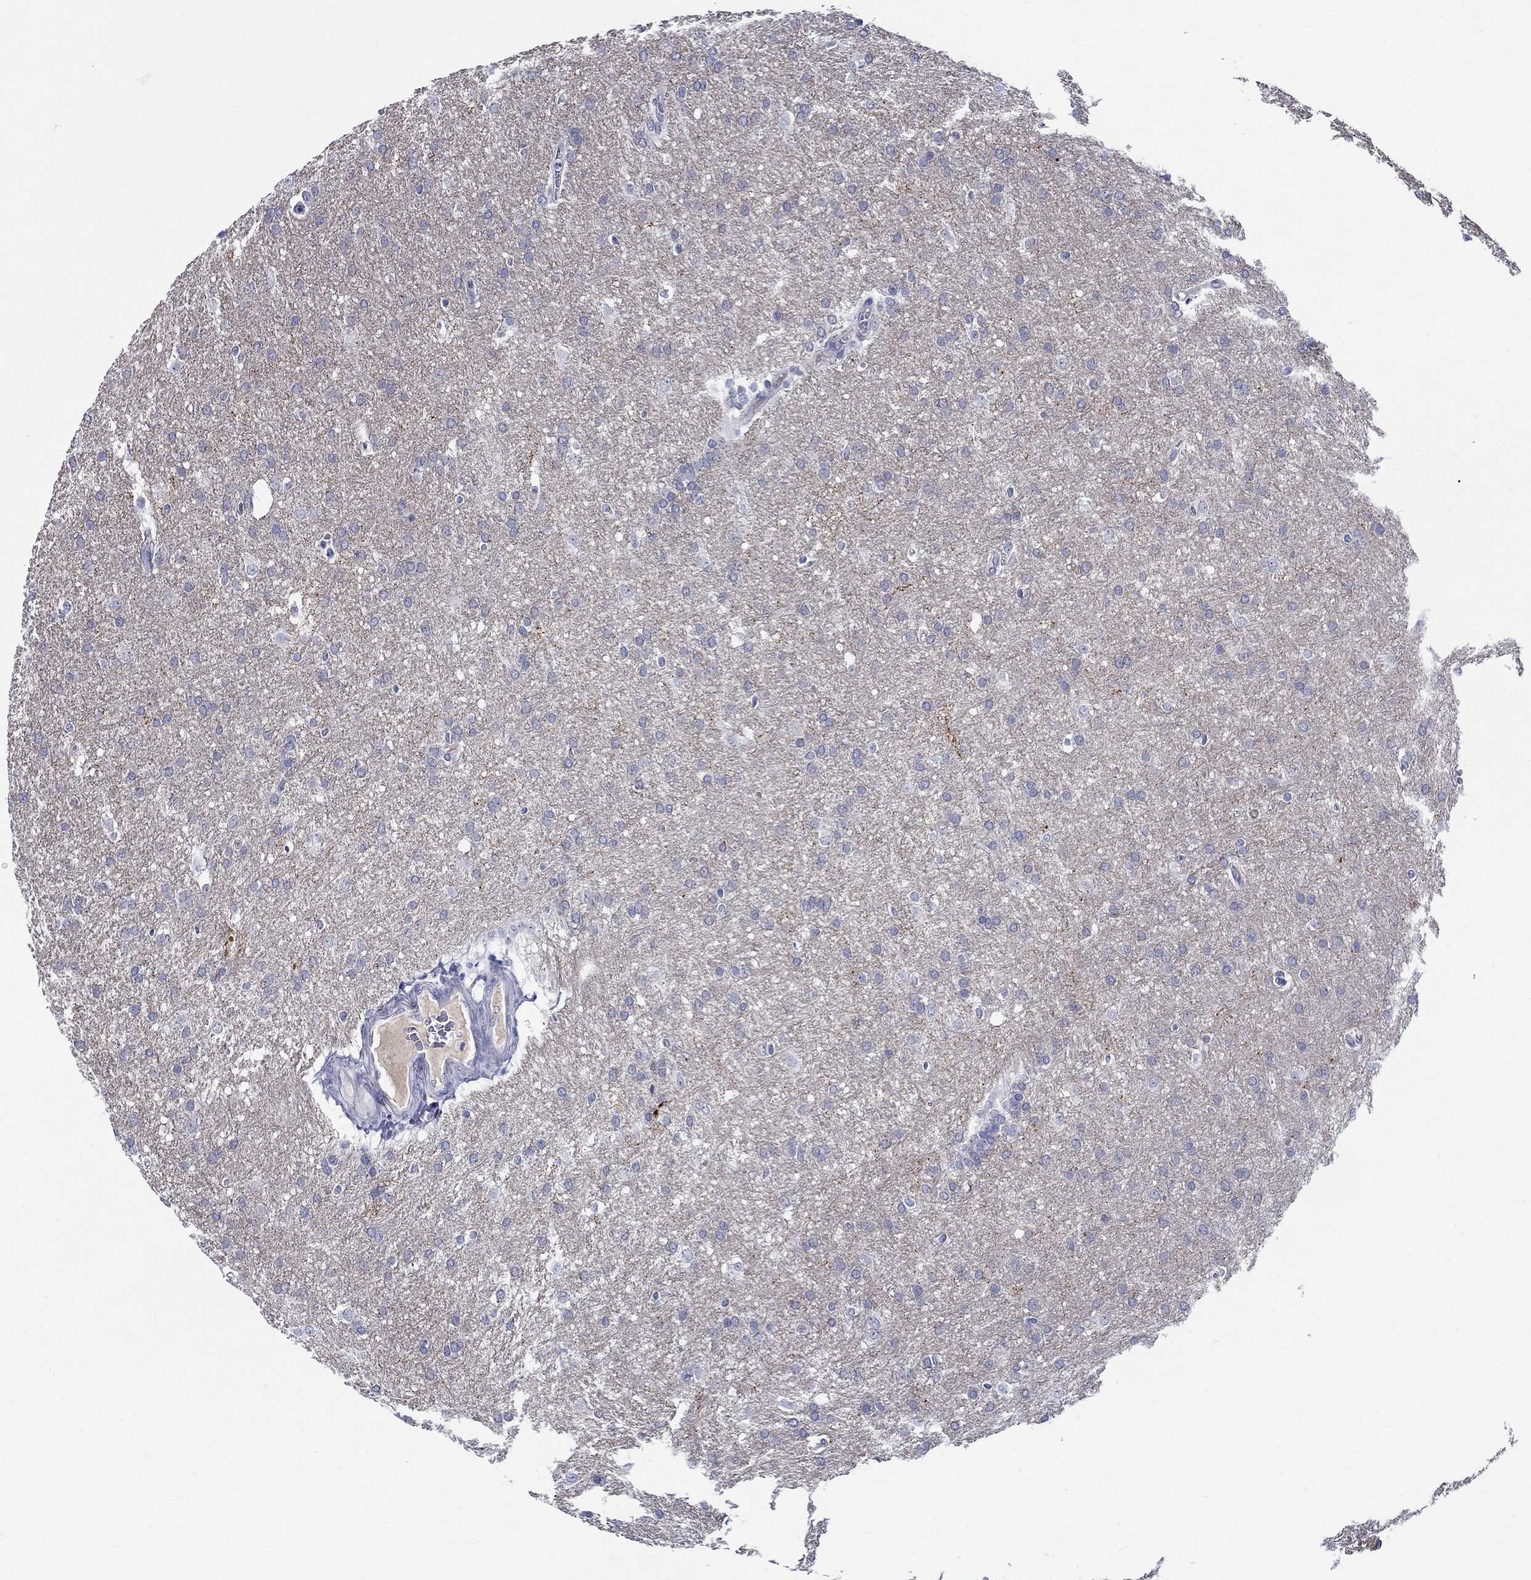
{"staining": {"intensity": "negative", "quantity": "none", "location": "none"}, "tissue": "glioma", "cell_type": "Tumor cells", "image_type": "cancer", "snomed": [{"axis": "morphology", "description": "Glioma, malignant, Low grade"}, {"axis": "topography", "description": "Brain"}], "caption": "Histopathology image shows no significant protein positivity in tumor cells of glioma.", "gene": "SLC30A3", "patient": {"sex": "female", "age": 32}}